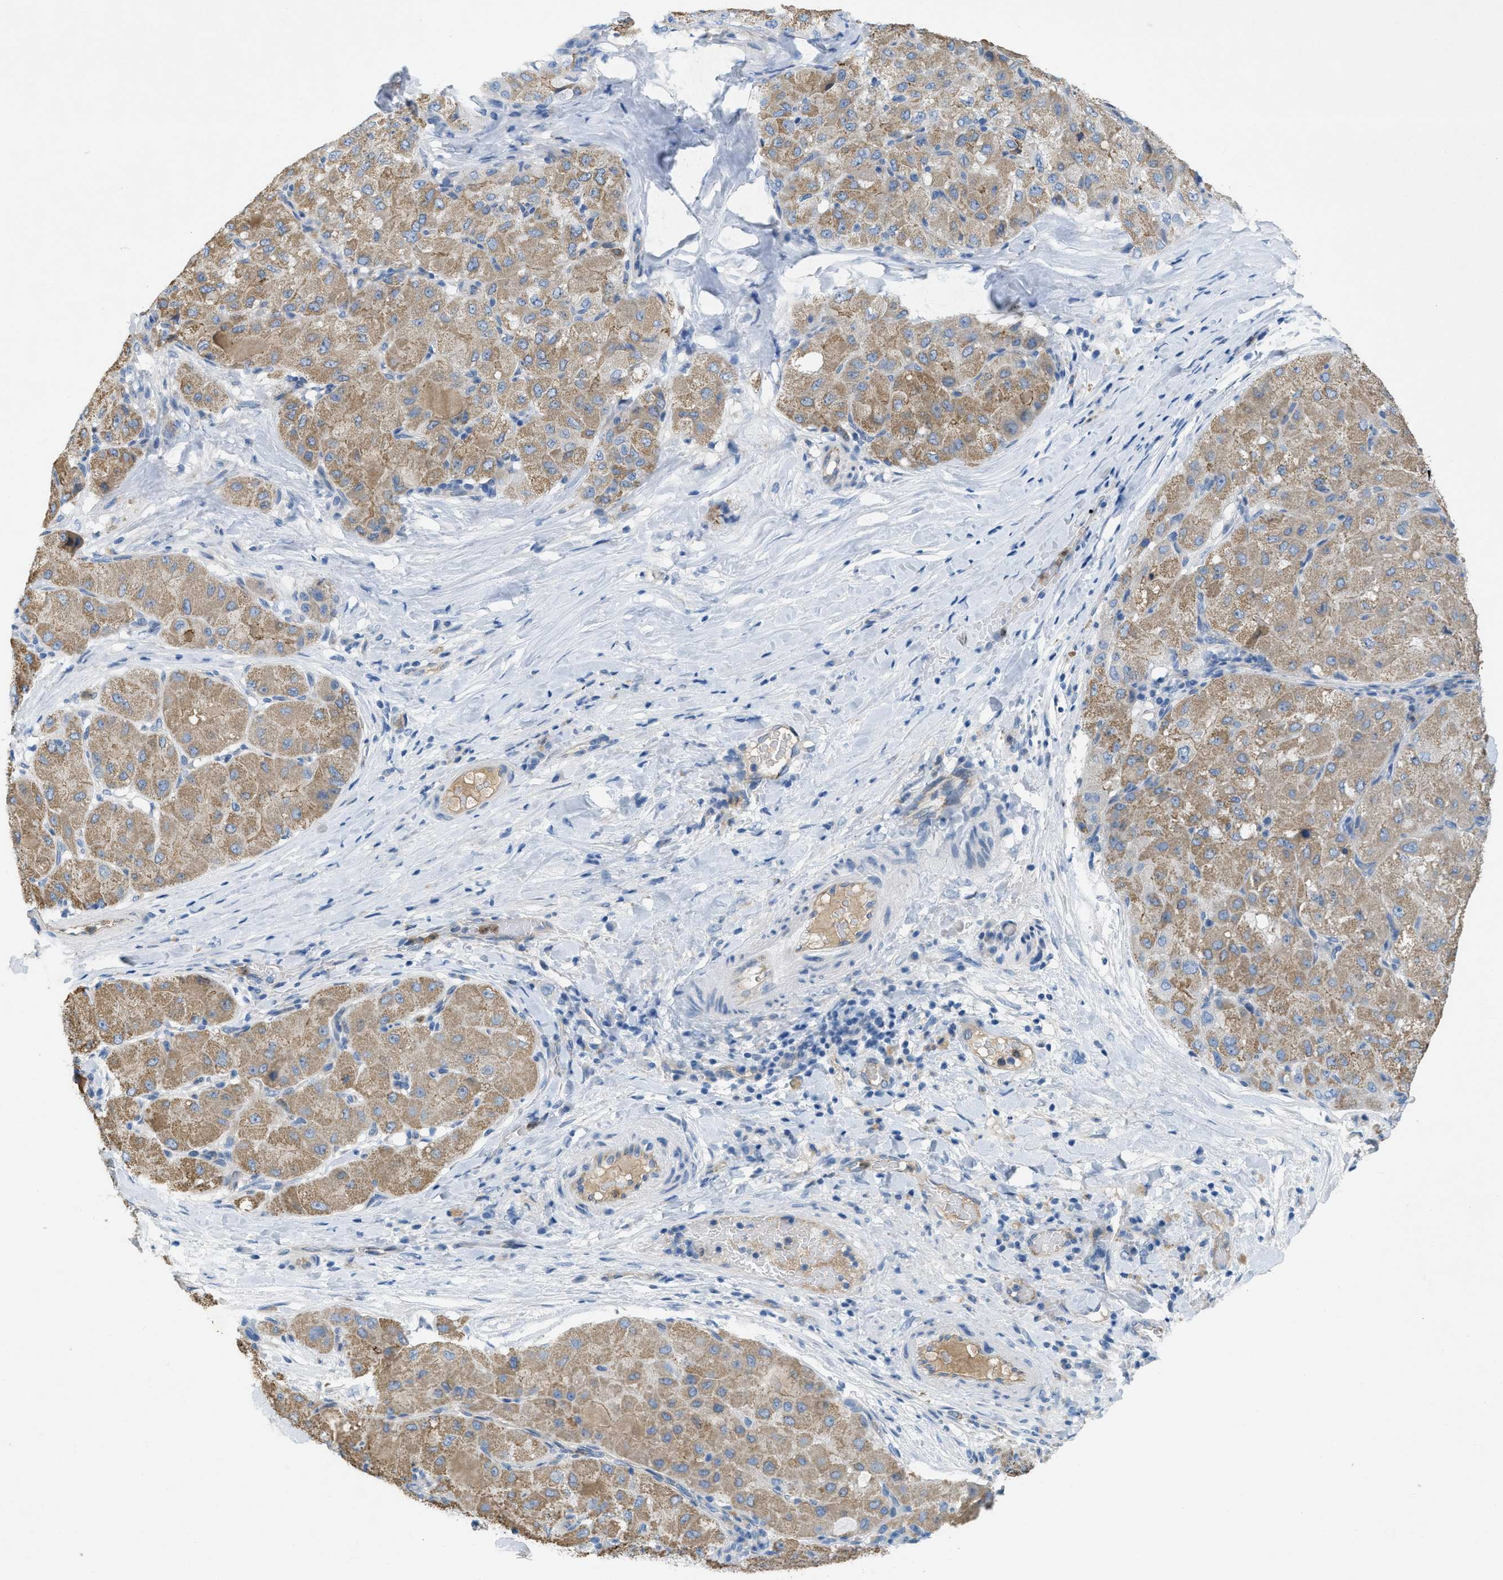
{"staining": {"intensity": "moderate", "quantity": ">75%", "location": "cytoplasmic/membranous"}, "tissue": "liver cancer", "cell_type": "Tumor cells", "image_type": "cancer", "snomed": [{"axis": "morphology", "description": "Carcinoma, Hepatocellular, NOS"}, {"axis": "topography", "description": "Liver"}], "caption": "Immunohistochemical staining of liver hepatocellular carcinoma exhibits moderate cytoplasmic/membranous protein positivity in approximately >75% of tumor cells. (DAB (3,3'-diaminobenzidine) IHC, brown staining for protein, blue staining for nuclei).", "gene": "CRB3", "patient": {"sex": "male", "age": 80}}